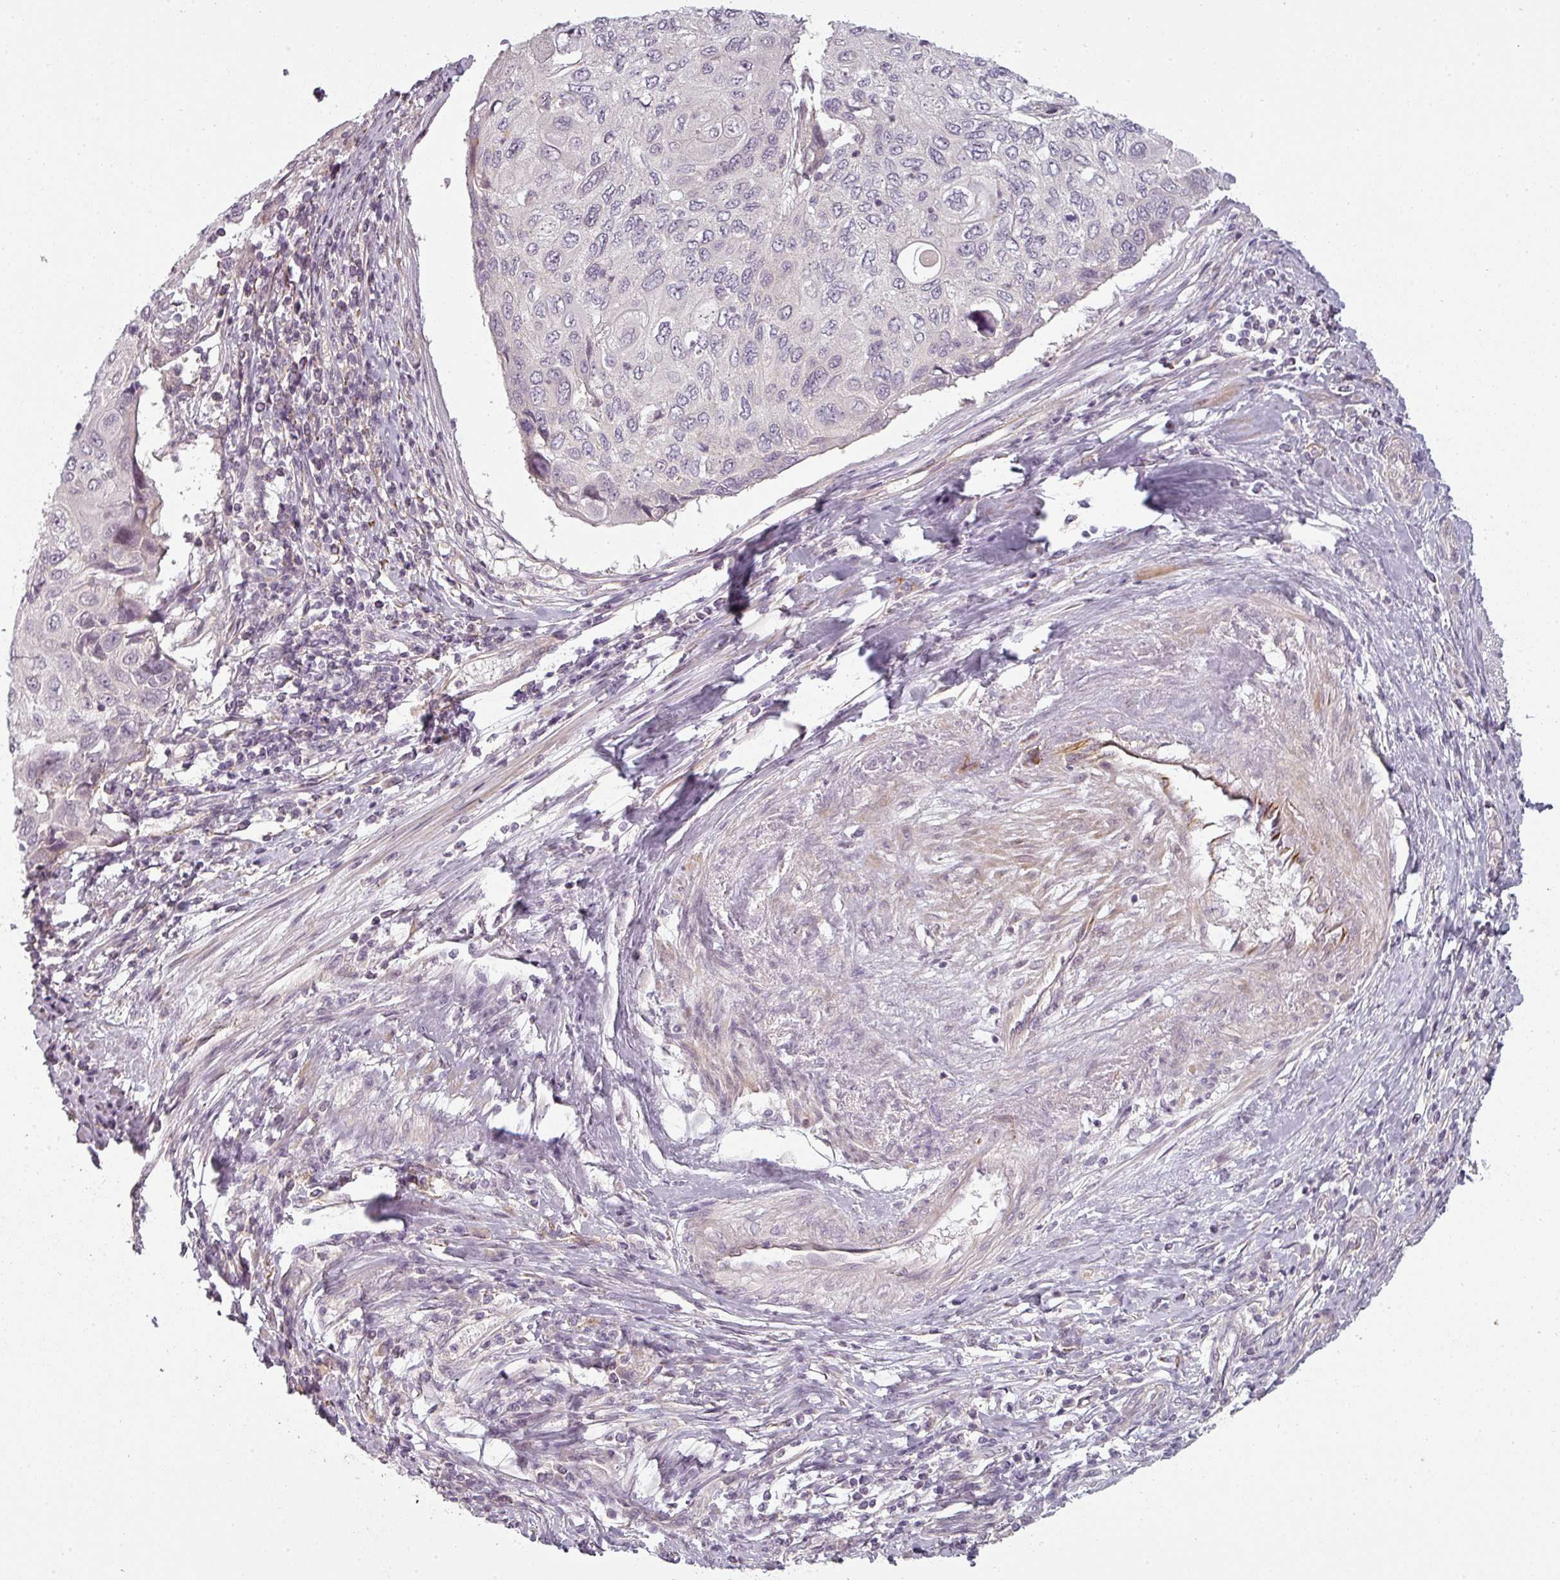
{"staining": {"intensity": "negative", "quantity": "none", "location": "none"}, "tissue": "cervical cancer", "cell_type": "Tumor cells", "image_type": "cancer", "snomed": [{"axis": "morphology", "description": "Squamous cell carcinoma, NOS"}, {"axis": "topography", "description": "Cervix"}], "caption": "This is an IHC image of human cervical cancer. There is no positivity in tumor cells.", "gene": "SLC16A9", "patient": {"sex": "female", "age": 70}}